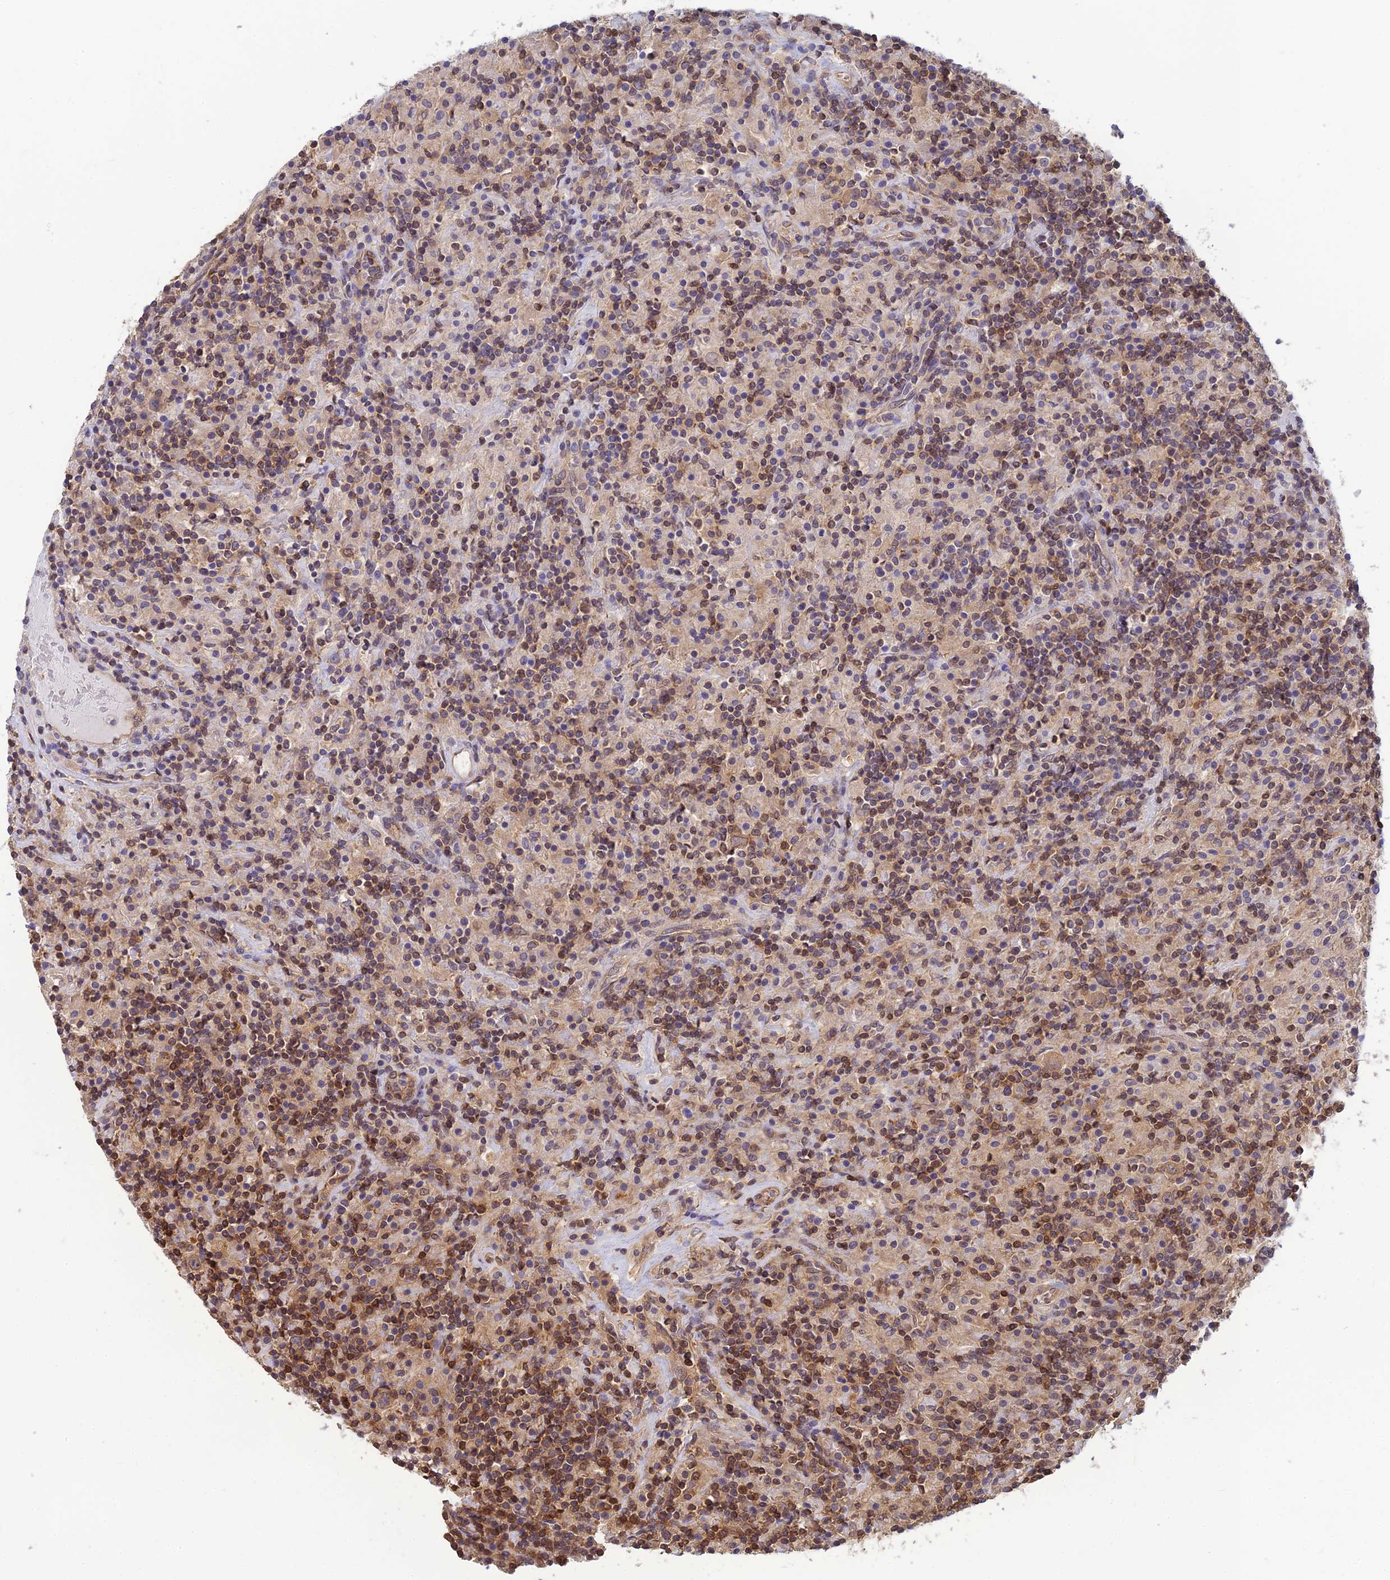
{"staining": {"intensity": "weak", "quantity": "25%-75%", "location": "cytoplasmic/membranous,nuclear"}, "tissue": "lymphoma", "cell_type": "Tumor cells", "image_type": "cancer", "snomed": [{"axis": "morphology", "description": "Hodgkin's disease, NOS"}, {"axis": "topography", "description": "Lymph node"}], "caption": "Hodgkin's disease was stained to show a protein in brown. There is low levels of weak cytoplasmic/membranous and nuclear staining in approximately 25%-75% of tumor cells.", "gene": "HINT1", "patient": {"sex": "male", "age": 70}}